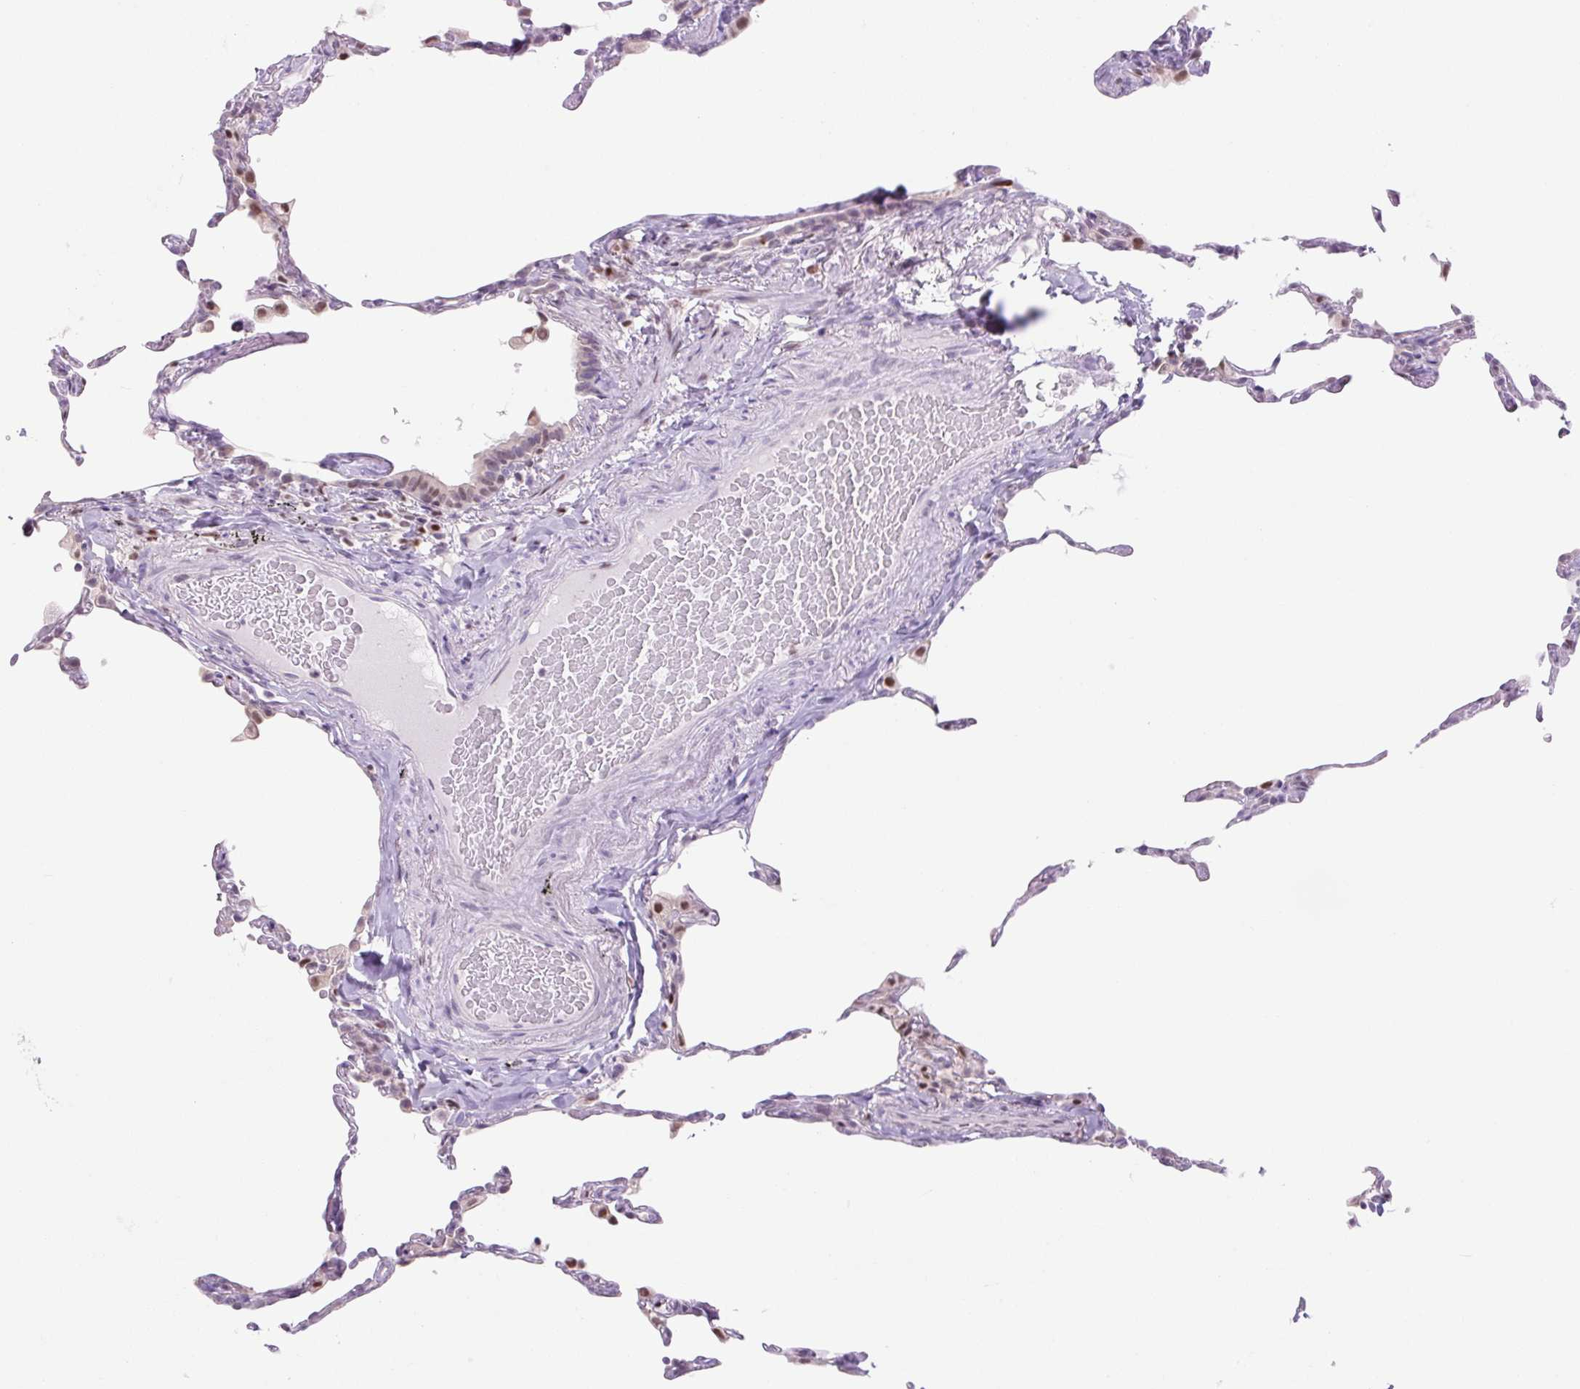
{"staining": {"intensity": "weak", "quantity": "<25%", "location": "nuclear"}, "tissue": "lung", "cell_type": "Alveolar cells", "image_type": "normal", "snomed": [{"axis": "morphology", "description": "Normal tissue, NOS"}, {"axis": "topography", "description": "Lung"}], "caption": "This is an immunohistochemistry (IHC) histopathology image of normal human lung. There is no positivity in alveolar cells.", "gene": "TLE3", "patient": {"sex": "female", "age": 57}}